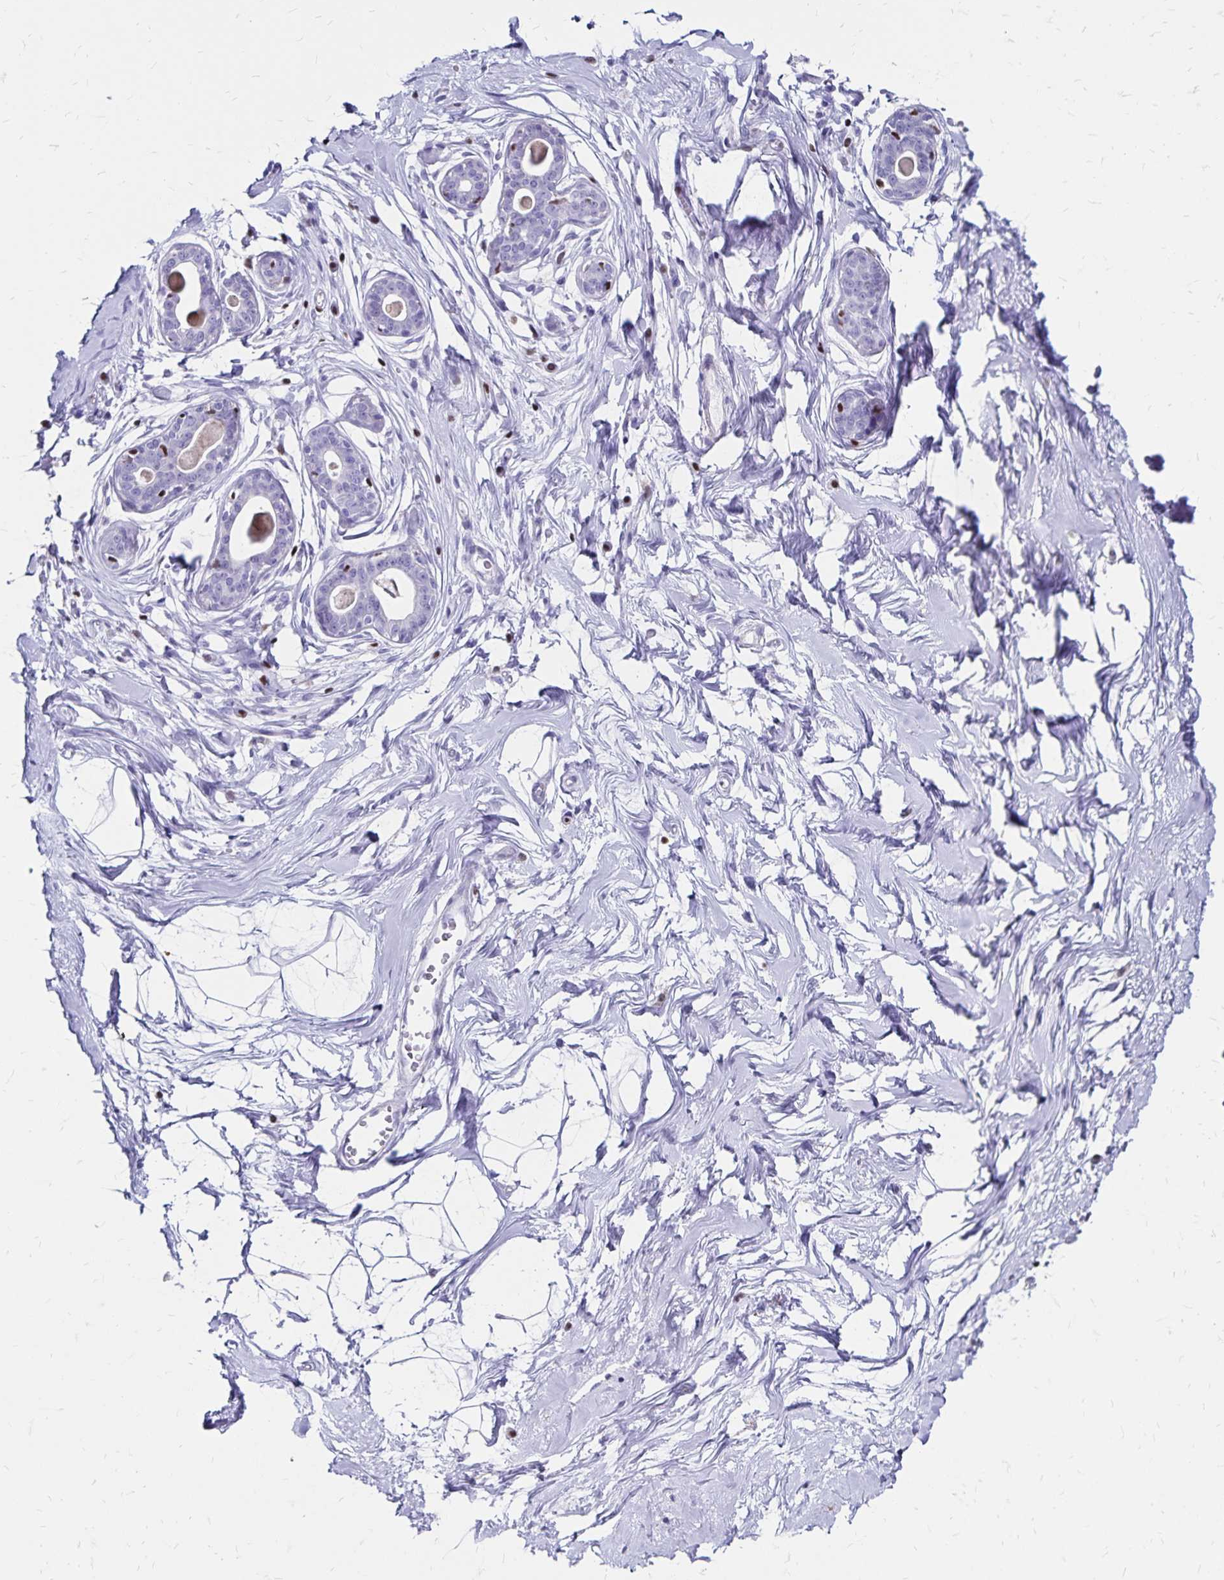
{"staining": {"intensity": "negative", "quantity": "none", "location": "none"}, "tissue": "breast", "cell_type": "Adipocytes", "image_type": "normal", "snomed": [{"axis": "morphology", "description": "Normal tissue, NOS"}, {"axis": "topography", "description": "Breast"}], "caption": "IHC of benign breast displays no staining in adipocytes. (DAB IHC, high magnification).", "gene": "IKZF1", "patient": {"sex": "female", "age": 45}}